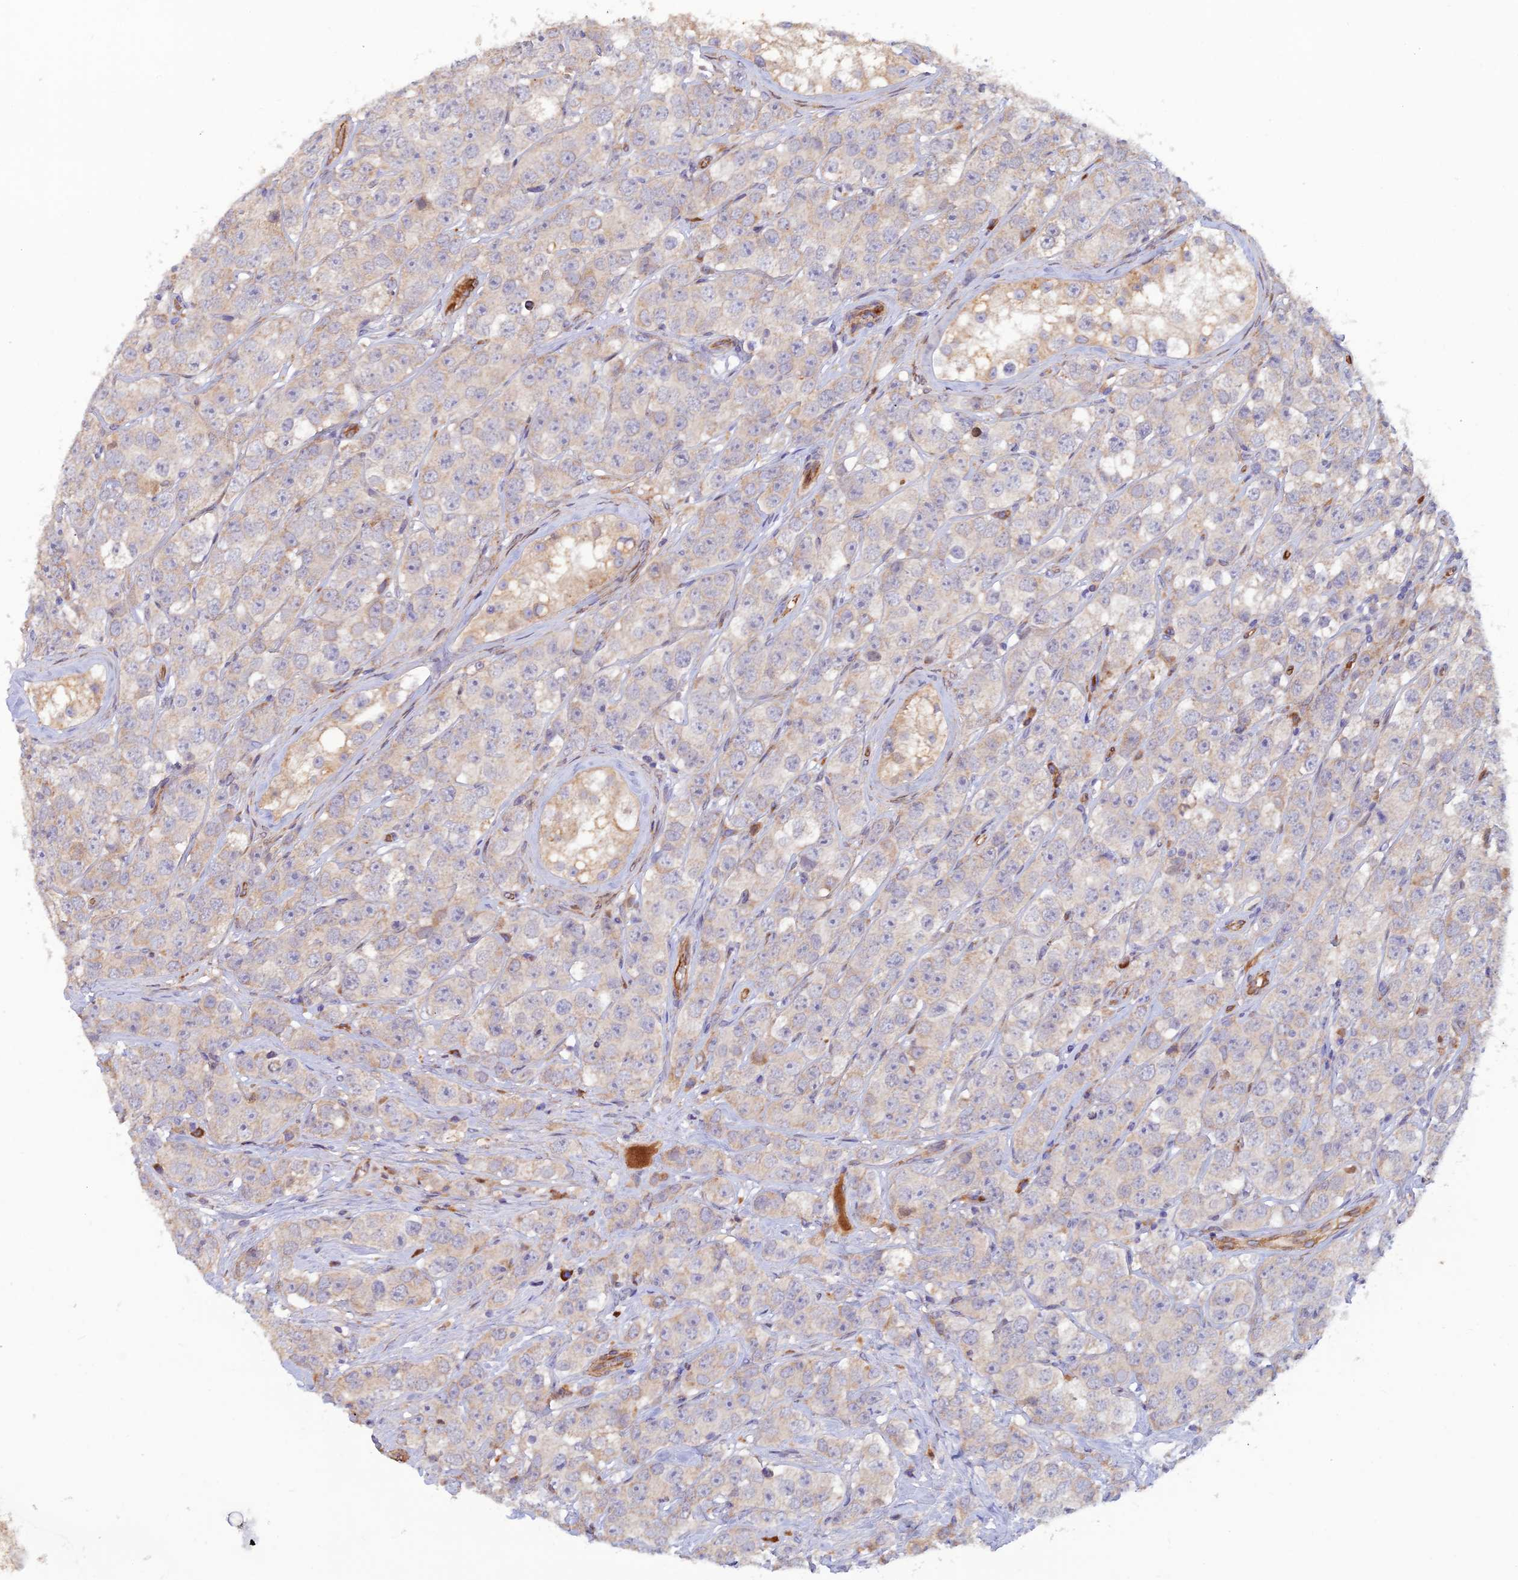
{"staining": {"intensity": "negative", "quantity": "none", "location": "none"}, "tissue": "testis cancer", "cell_type": "Tumor cells", "image_type": "cancer", "snomed": [{"axis": "morphology", "description": "Seminoma, NOS"}, {"axis": "topography", "description": "Testis"}], "caption": "Tumor cells are negative for protein expression in human seminoma (testis).", "gene": "GMCL1", "patient": {"sex": "male", "age": 28}}